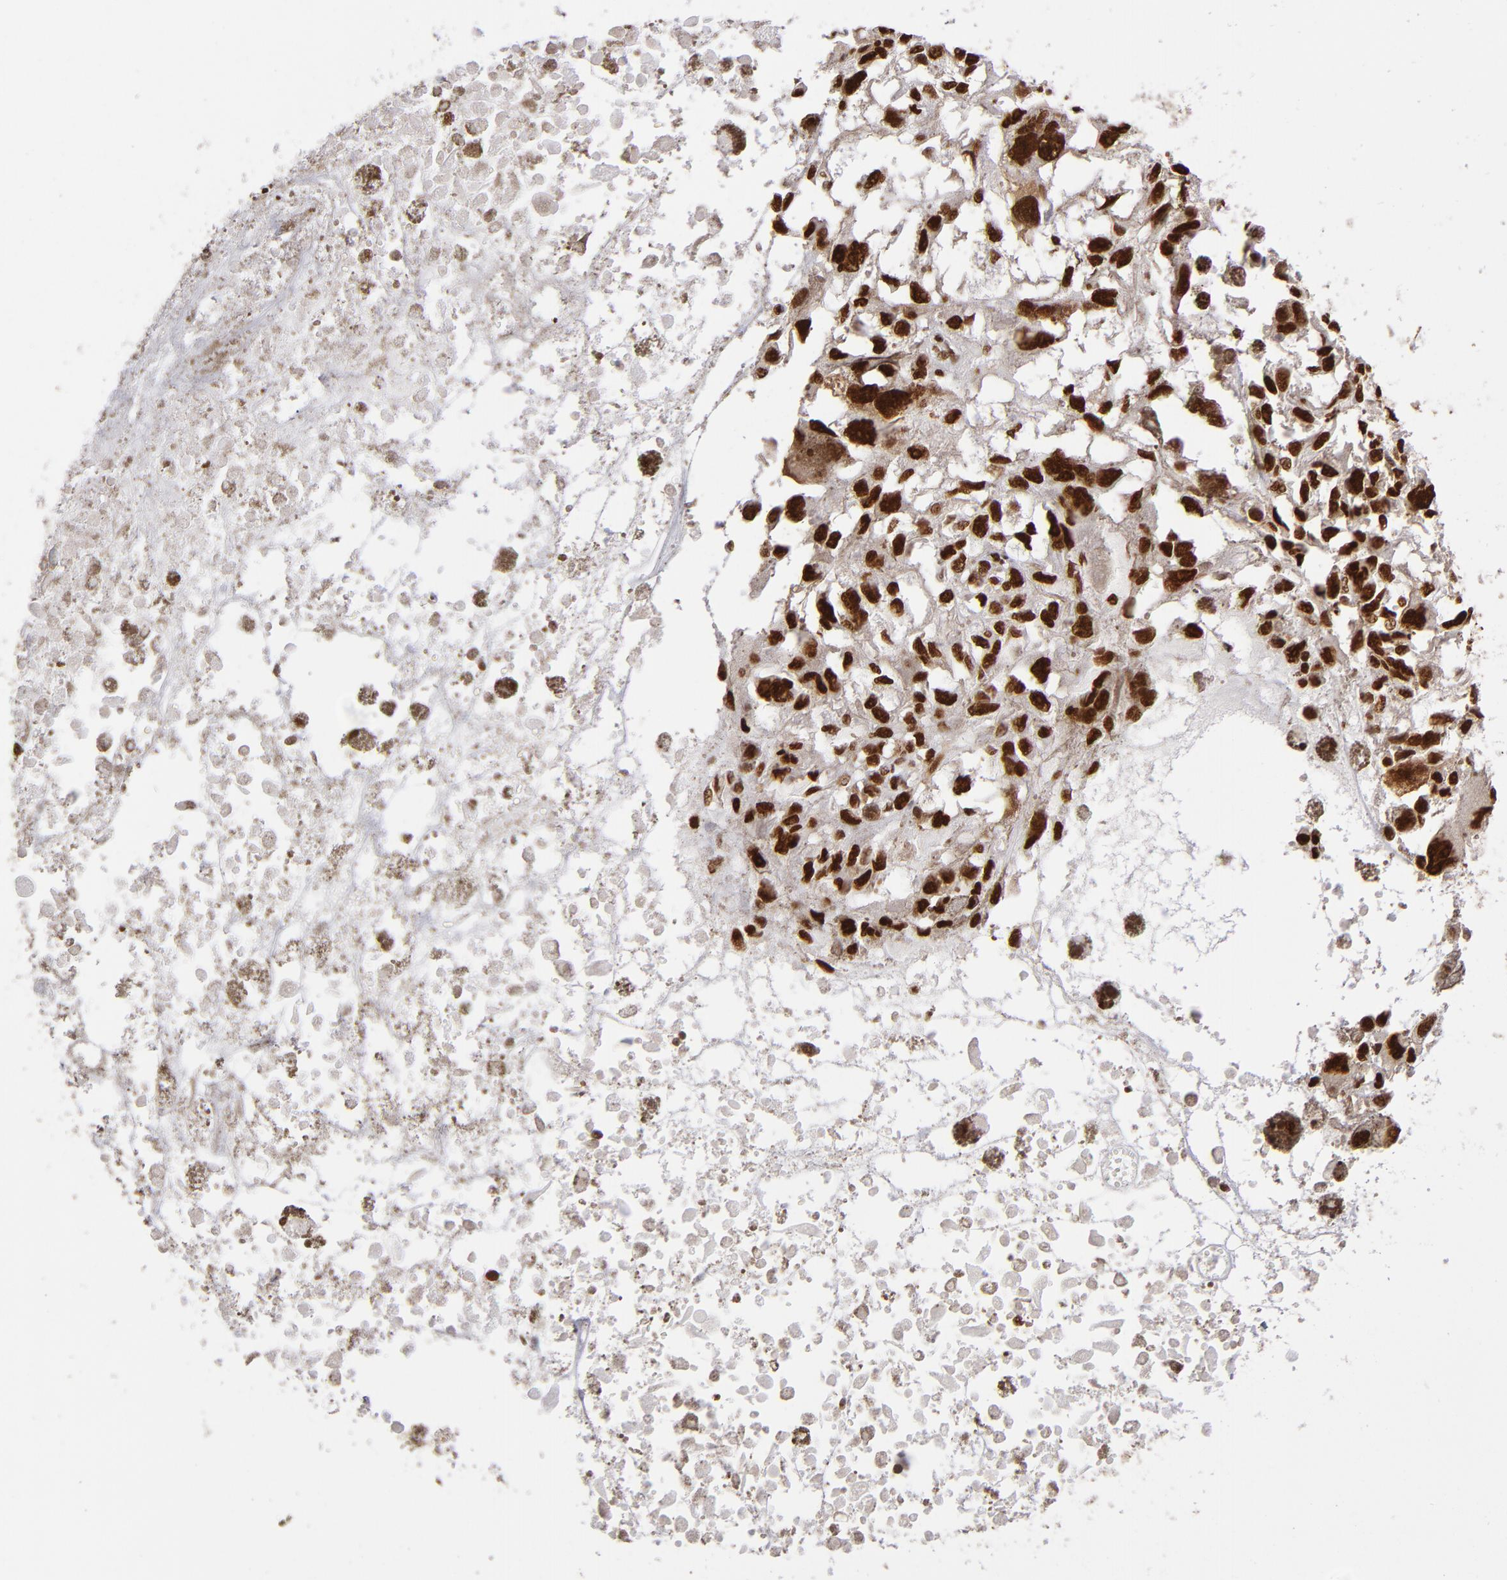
{"staining": {"intensity": "strong", "quantity": ">75%", "location": "nuclear"}, "tissue": "melanoma", "cell_type": "Tumor cells", "image_type": "cancer", "snomed": [{"axis": "morphology", "description": "Malignant melanoma, Metastatic site"}, {"axis": "topography", "description": "Lymph node"}], "caption": "Immunohistochemistry (IHC) of human malignant melanoma (metastatic site) shows high levels of strong nuclear positivity in about >75% of tumor cells. Immunohistochemistry stains the protein in brown and the nuclei are stained blue.", "gene": "MRE11", "patient": {"sex": "male", "age": 59}}